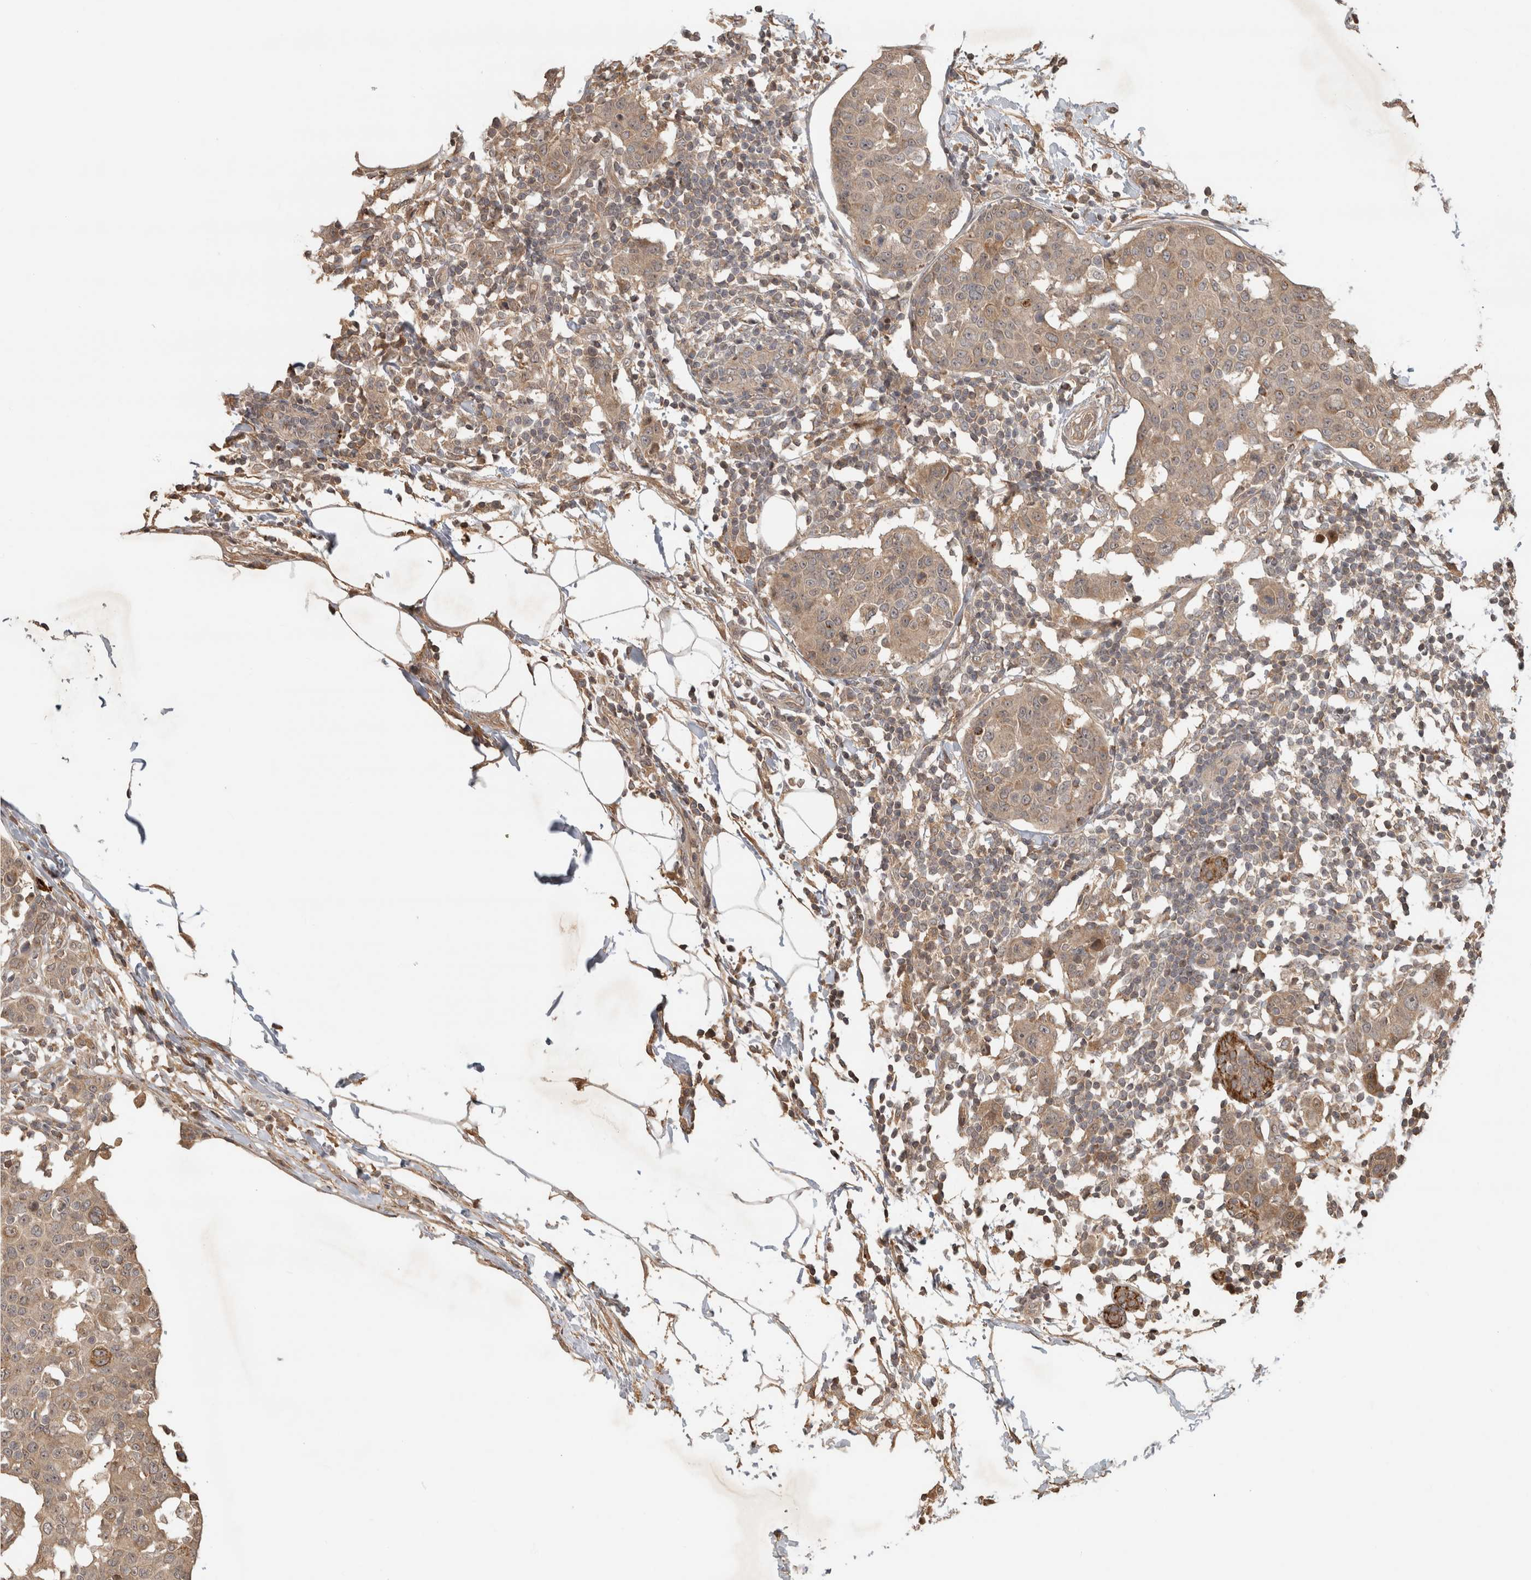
{"staining": {"intensity": "weak", "quantity": ">75%", "location": "cytoplasmic/membranous"}, "tissue": "breast cancer", "cell_type": "Tumor cells", "image_type": "cancer", "snomed": [{"axis": "morphology", "description": "Normal tissue, NOS"}, {"axis": "morphology", "description": "Duct carcinoma"}, {"axis": "topography", "description": "Breast"}], "caption": "This histopathology image demonstrates infiltrating ductal carcinoma (breast) stained with immunohistochemistry to label a protein in brown. The cytoplasmic/membranous of tumor cells show weak positivity for the protein. Nuclei are counter-stained blue.", "gene": "PITPNC1", "patient": {"sex": "female", "age": 37}}